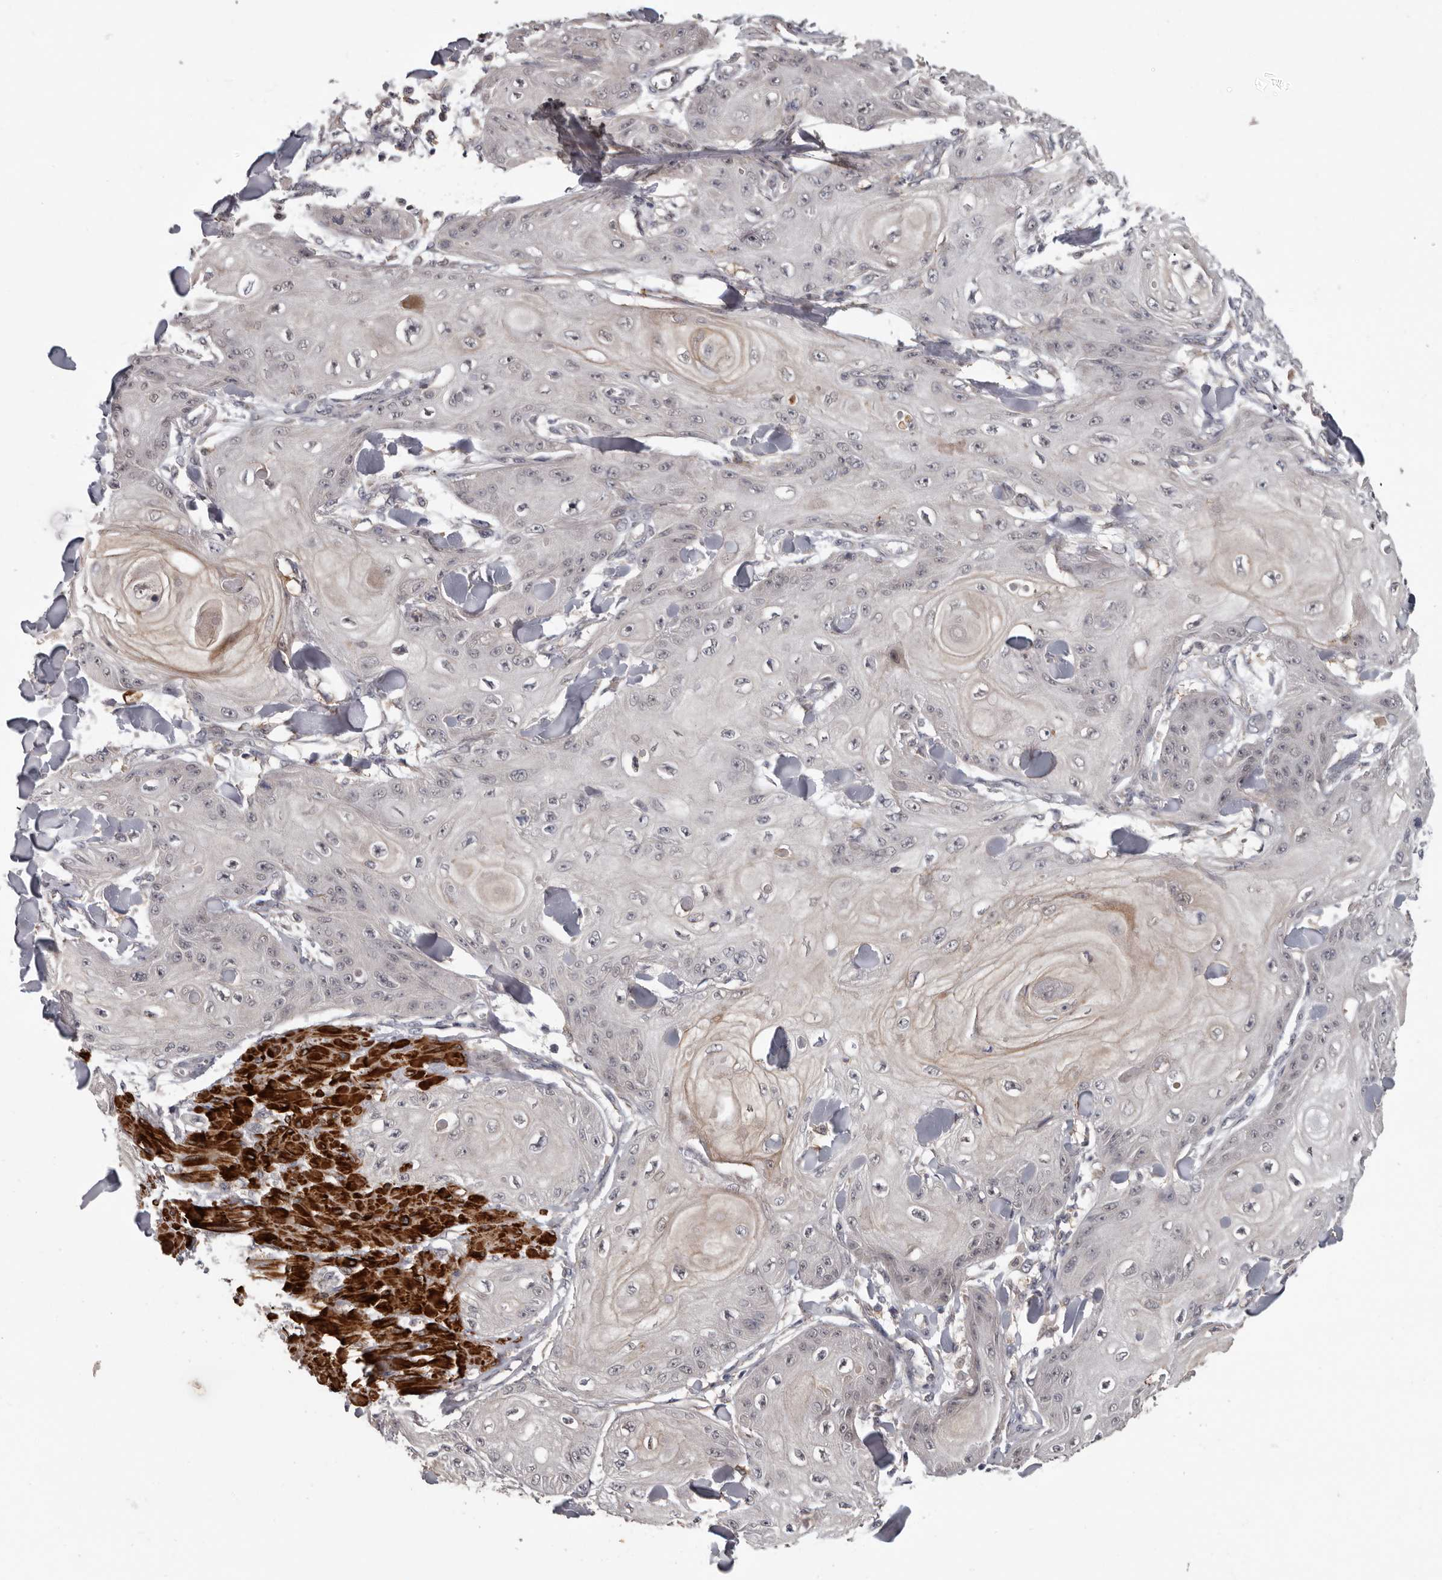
{"staining": {"intensity": "negative", "quantity": "none", "location": "none"}, "tissue": "skin cancer", "cell_type": "Tumor cells", "image_type": "cancer", "snomed": [{"axis": "morphology", "description": "Squamous cell carcinoma, NOS"}, {"axis": "topography", "description": "Skin"}], "caption": "Immunohistochemical staining of human squamous cell carcinoma (skin) shows no significant expression in tumor cells.", "gene": "FGFR4", "patient": {"sex": "male", "age": 74}}